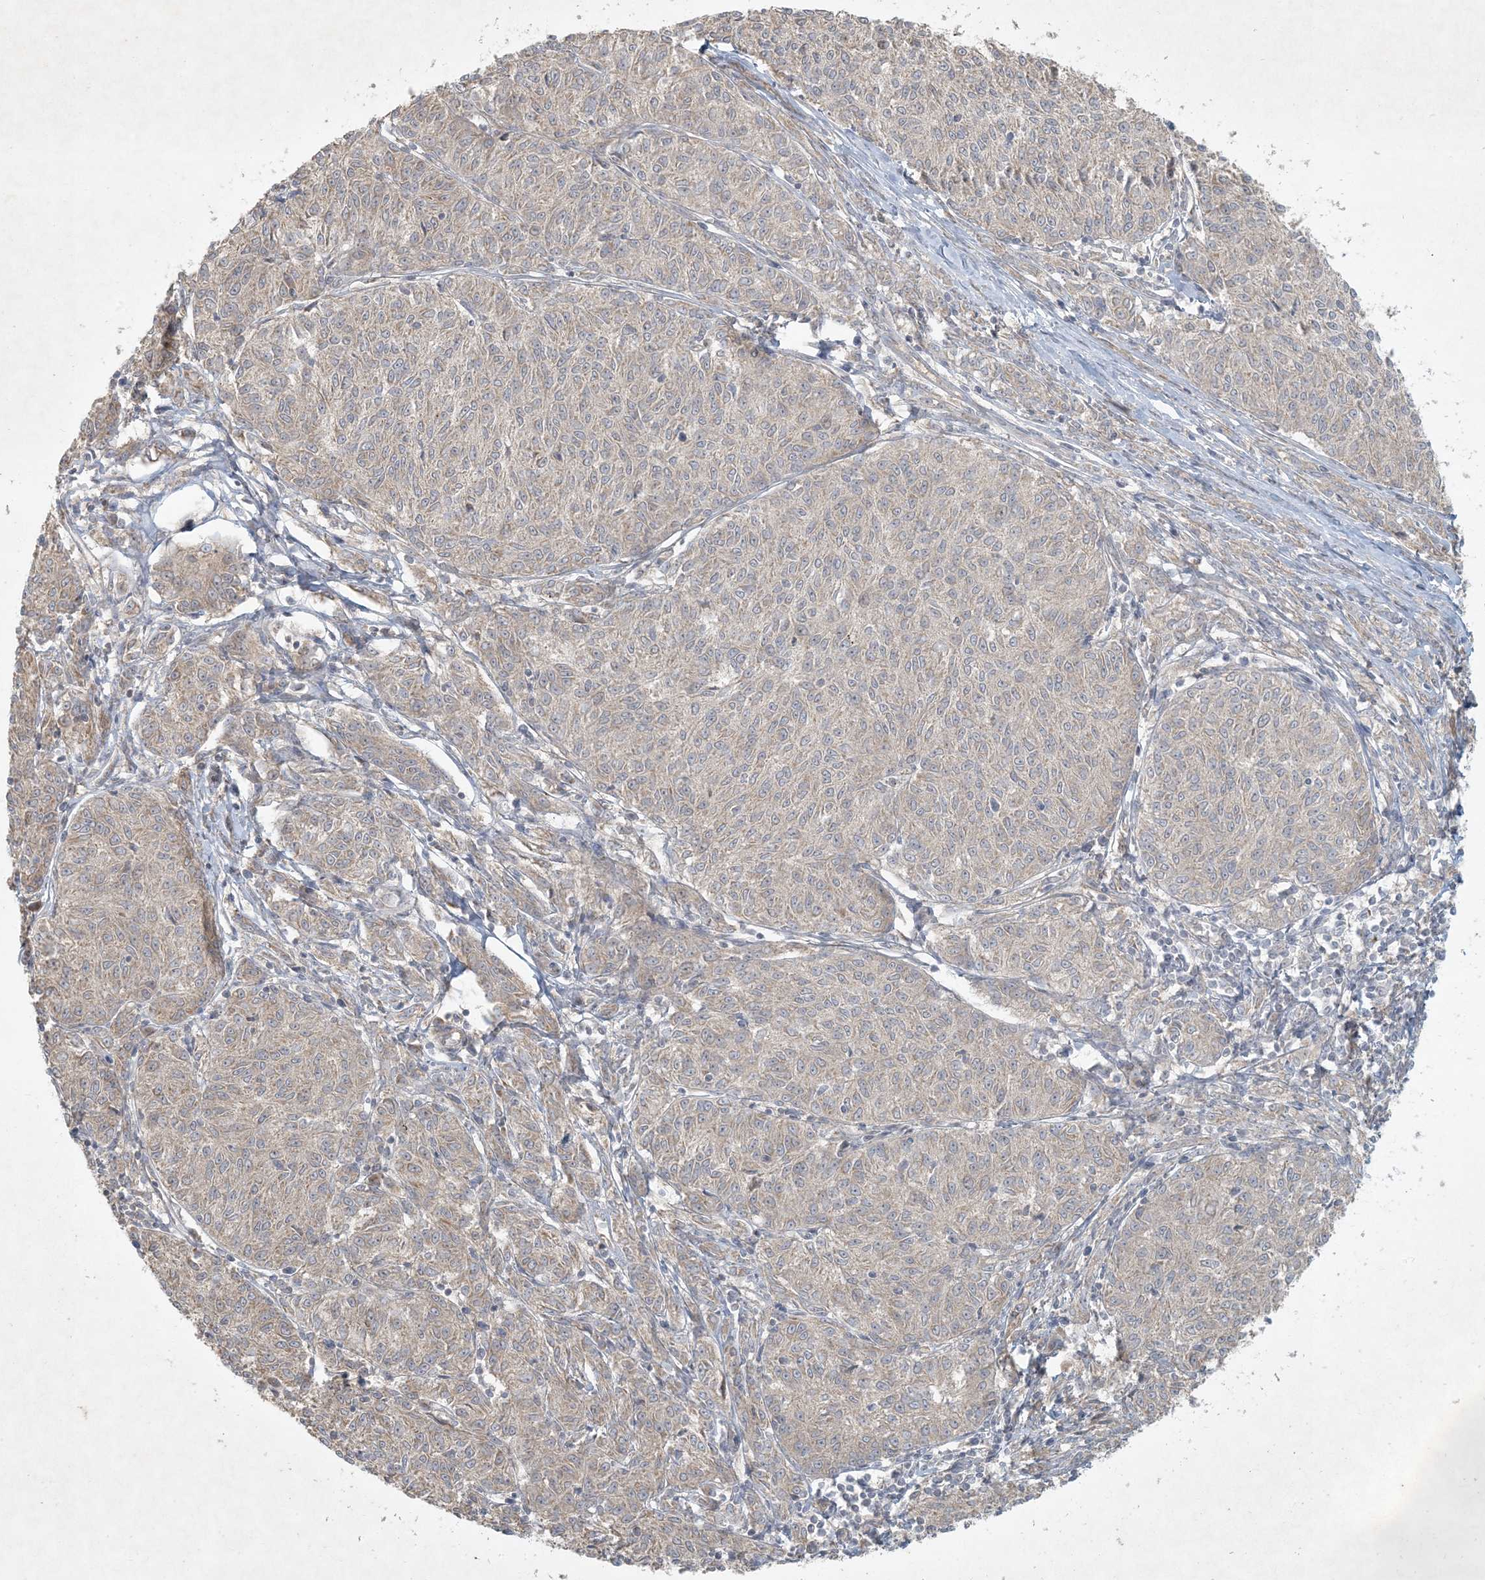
{"staining": {"intensity": "weak", "quantity": ">75%", "location": "cytoplasmic/membranous"}, "tissue": "melanoma", "cell_type": "Tumor cells", "image_type": "cancer", "snomed": [{"axis": "morphology", "description": "Malignant melanoma, NOS"}, {"axis": "topography", "description": "Skin"}], "caption": "A brown stain labels weak cytoplasmic/membranous expression of a protein in melanoma tumor cells. (Stains: DAB (3,3'-diaminobenzidine) in brown, nuclei in blue, Microscopy: brightfield microscopy at high magnification).", "gene": "BCORL1", "patient": {"sex": "female", "age": 72}}